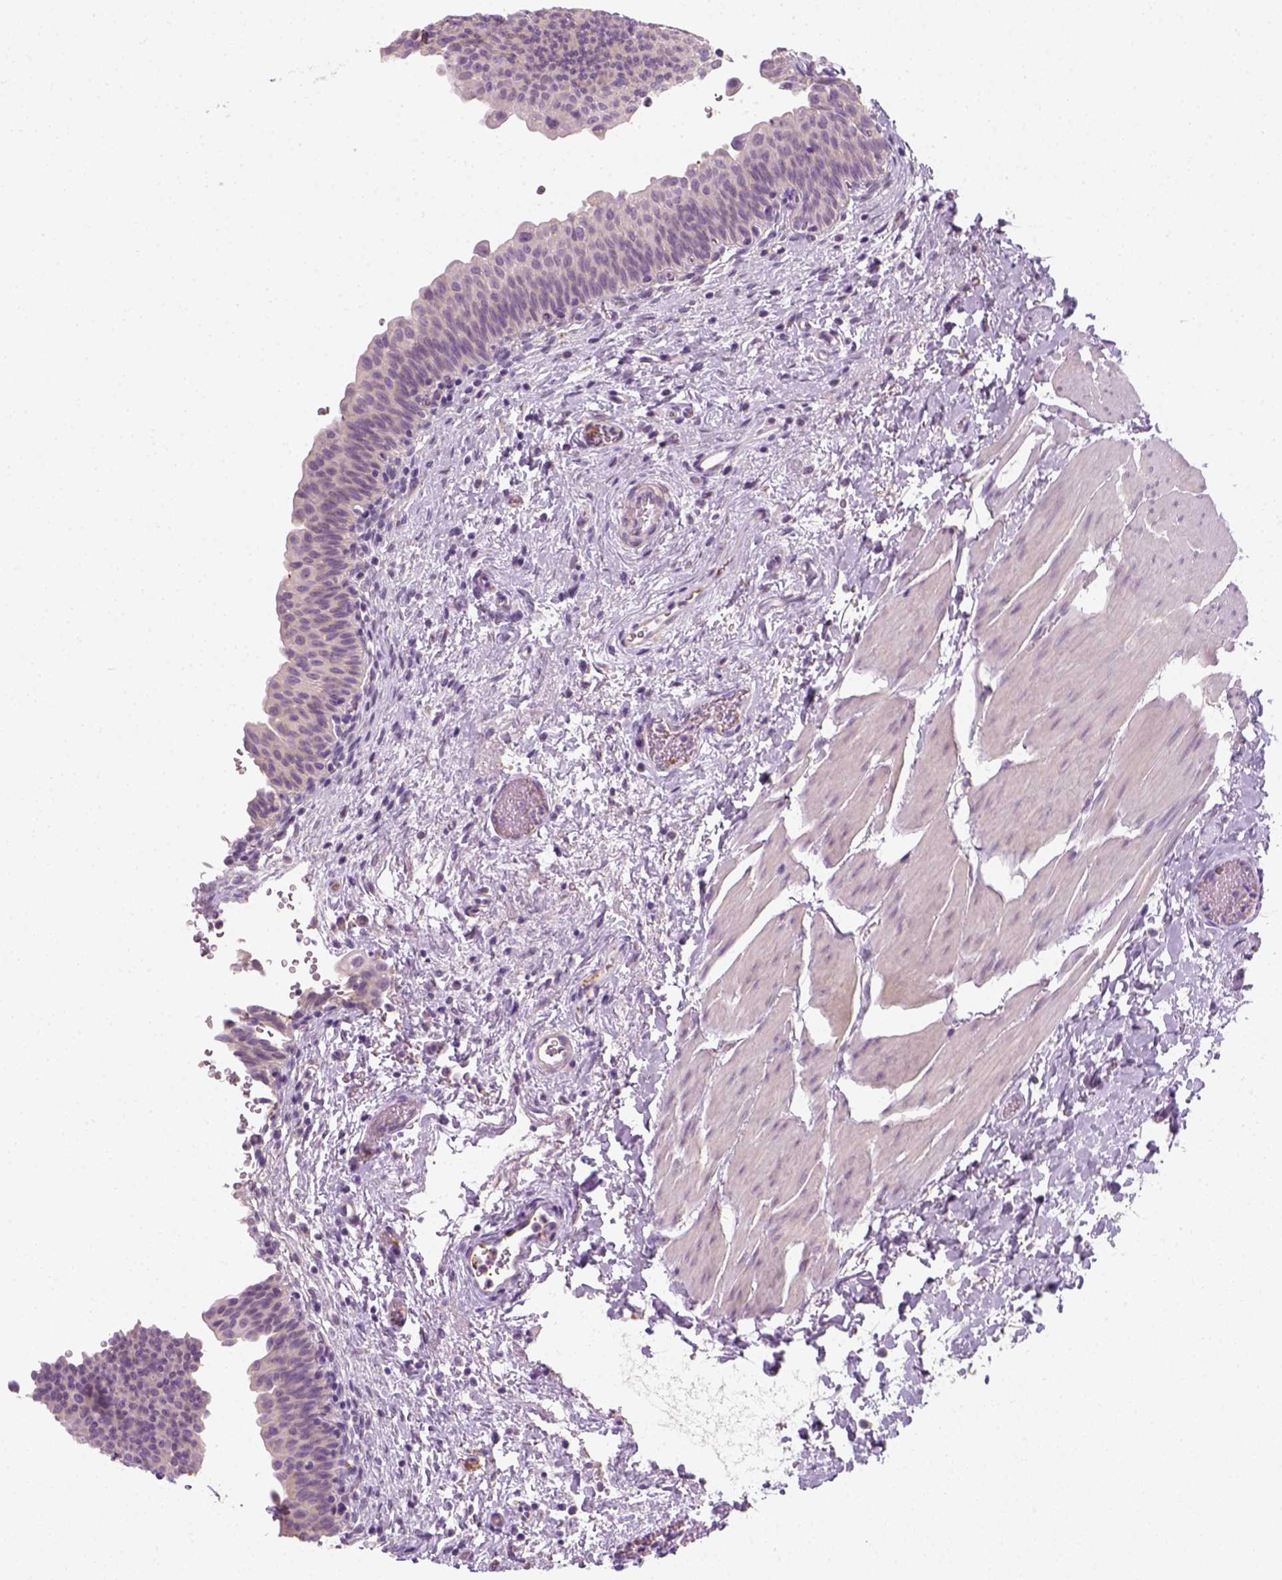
{"staining": {"intensity": "negative", "quantity": "none", "location": "none"}, "tissue": "urinary bladder", "cell_type": "Urothelial cells", "image_type": "normal", "snomed": [{"axis": "morphology", "description": "Normal tissue, NOS"}, {"axis": "topography", "description": "Urinary bladder"}], "caption": "This is an IHC histopathology image of benign human urinary bladder. There is no expression in urothelial cells.", "gene": "FAM163B", "patient": {"sex": "male", "age": 56}}